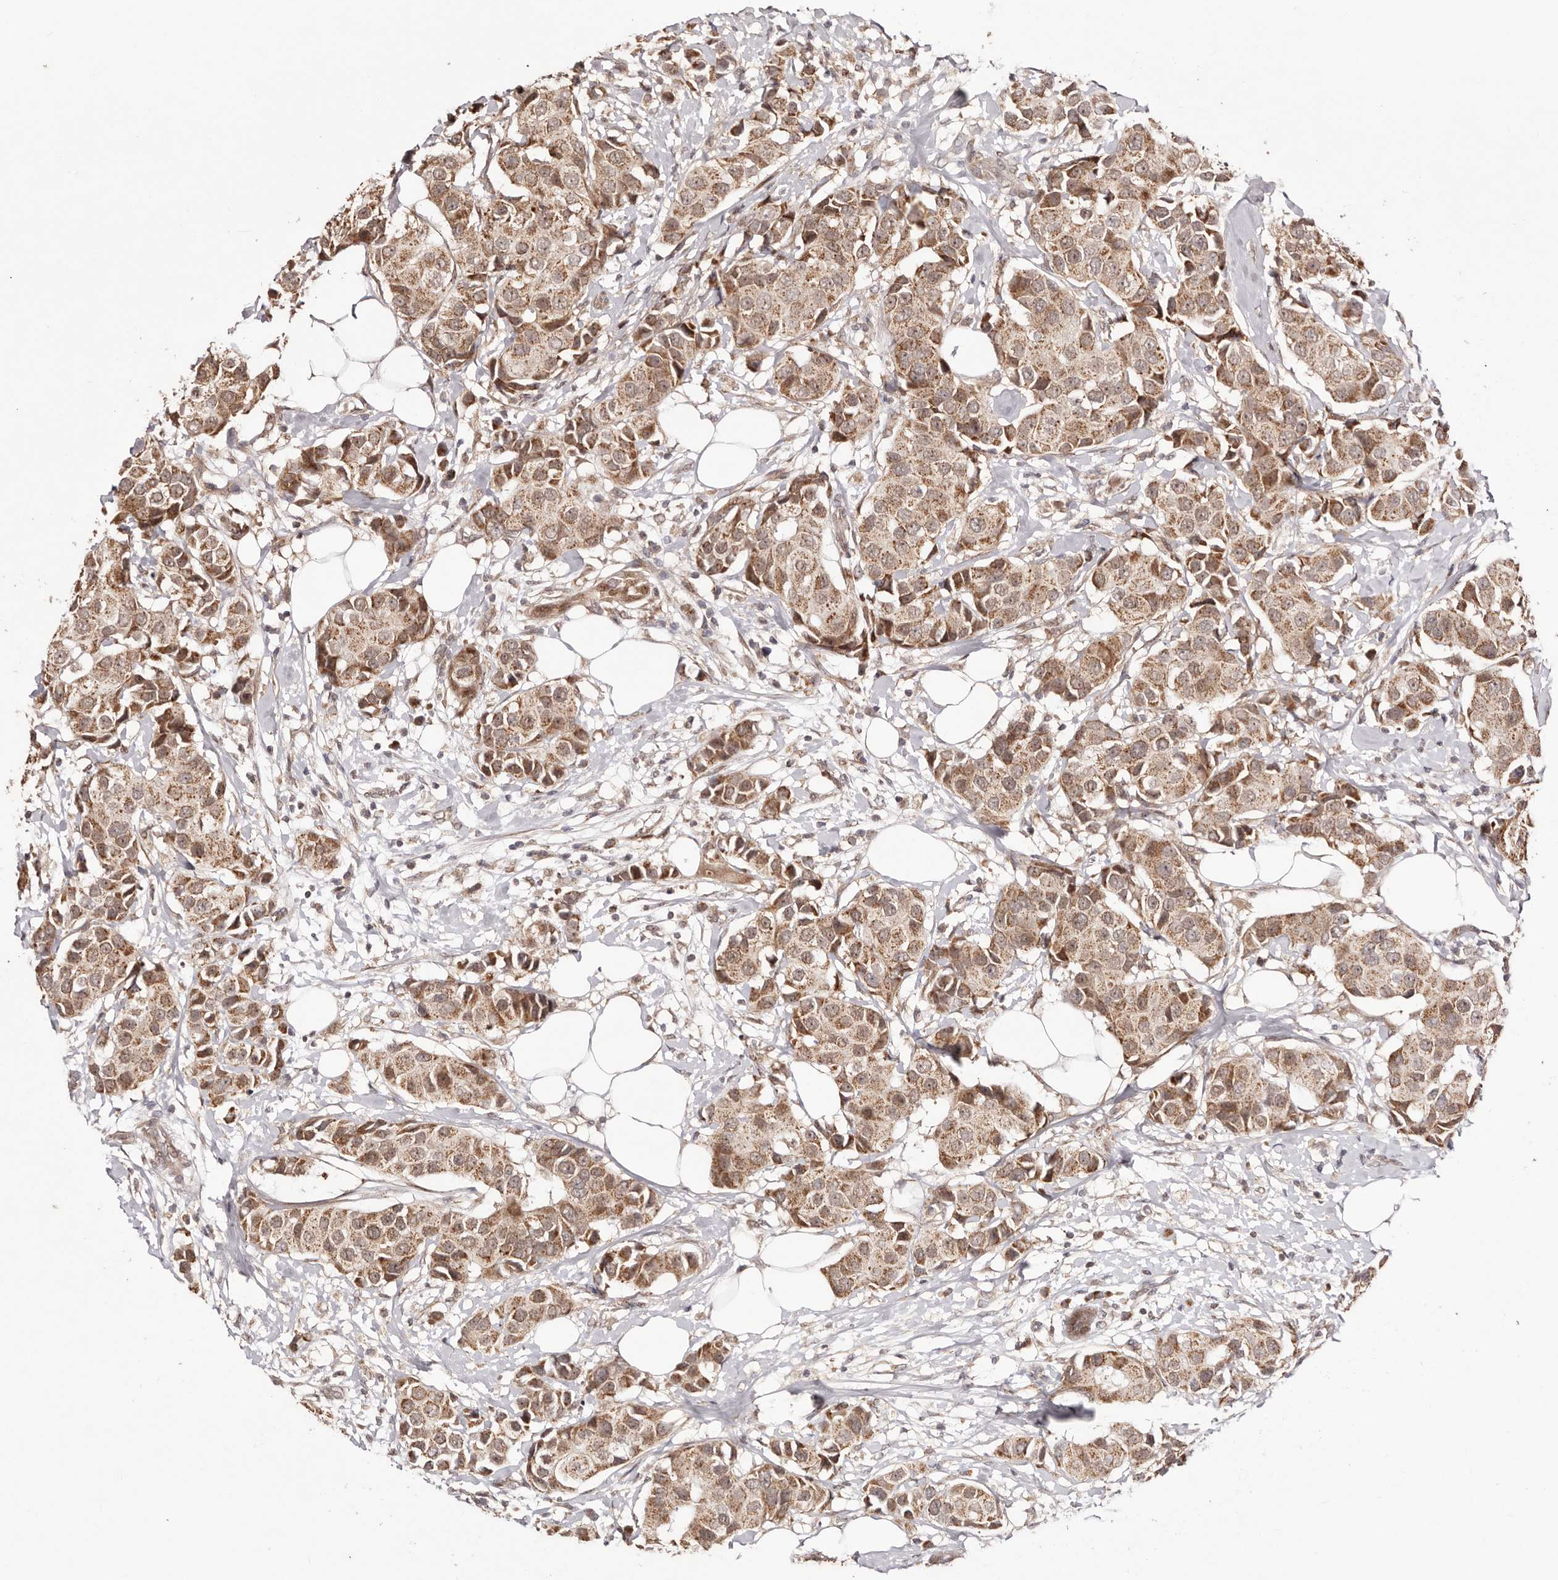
{"staining": {"intensity": "moderate", "quantity": ">75%", "location": "cytoplasmic/membranous"}, "tissue": "breast cancer", "cell_type": "Tumor cells", "image_type": "cancer", "snomed": [{"axis": "morphology", "description": "Normal tissue, NOS"}, {"axis": "morphology", "description": "Duct carcinoma"}, {"axis": "topography", "description": "Breast"}], "caption": "DAB immunohistochemical staining of breast cancer (intraductal carcinoma) exhibits moderate cytoplasmic/membranous protein positivity in about >75% of tumor cells. The protein of interest is stained brown, and the nuclei are stained in blue (DAB (3,3'-diaminobenzidine) IHC with brightfield microscopy, high magnification).", "gene": "EGR3", "patient": {"sex": "female", "age": 39}}